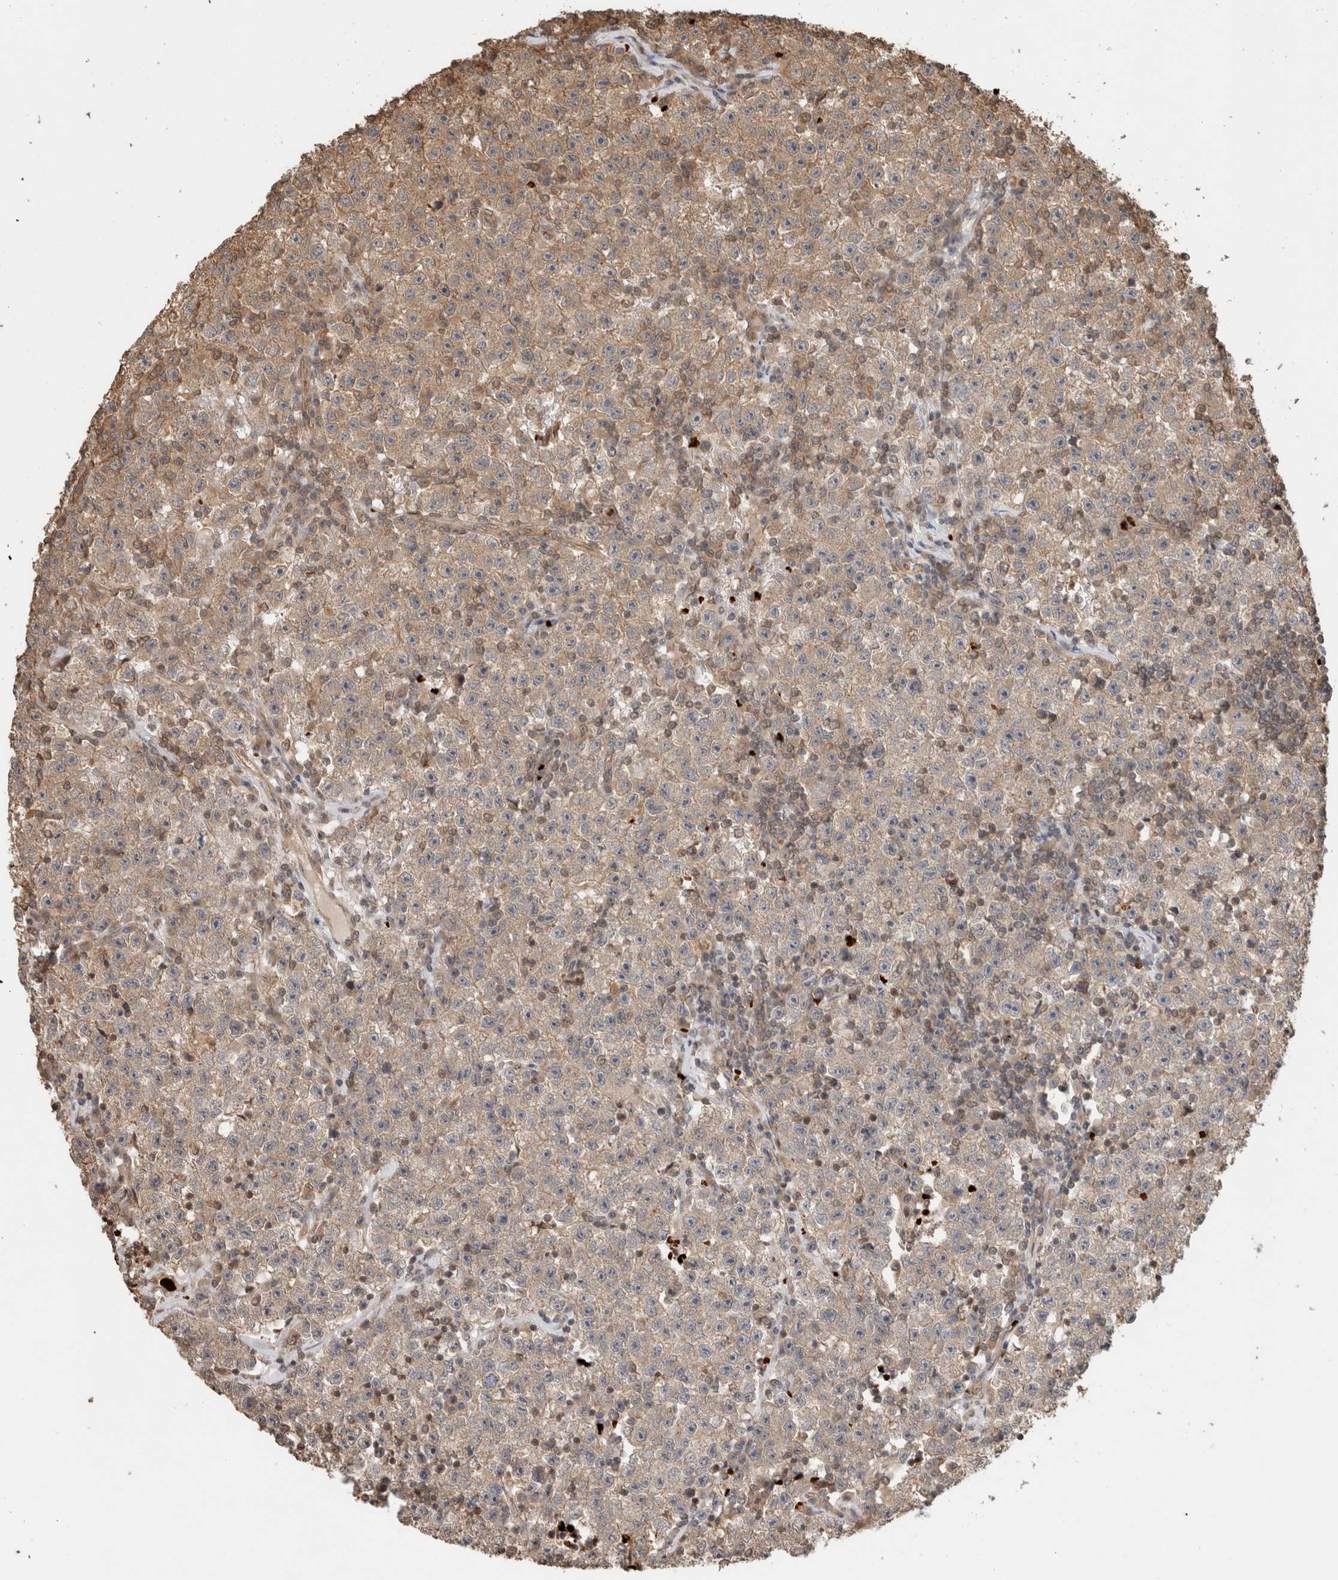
{"staining": {"intensity": "weak", "quantity": ">75%", "location": "cytoplasmic/membranous"}, "tissue": "testis cancer", "cell_type": "Tumor cells", "image_type": "cancer", "snomed": [{"axis": "morphology", "description": "Seminoma, NOS"}, {"axis": "topography", "description": "Testis"}], "caption": "Human testis cancer (seminoma) stained with a brown dye reveals weak cytoplasmic/membranous positive positivity in about >75% of tumor cells.", "gene": "OTUD6B", "patient": {"sex": "male", "age": 22}}